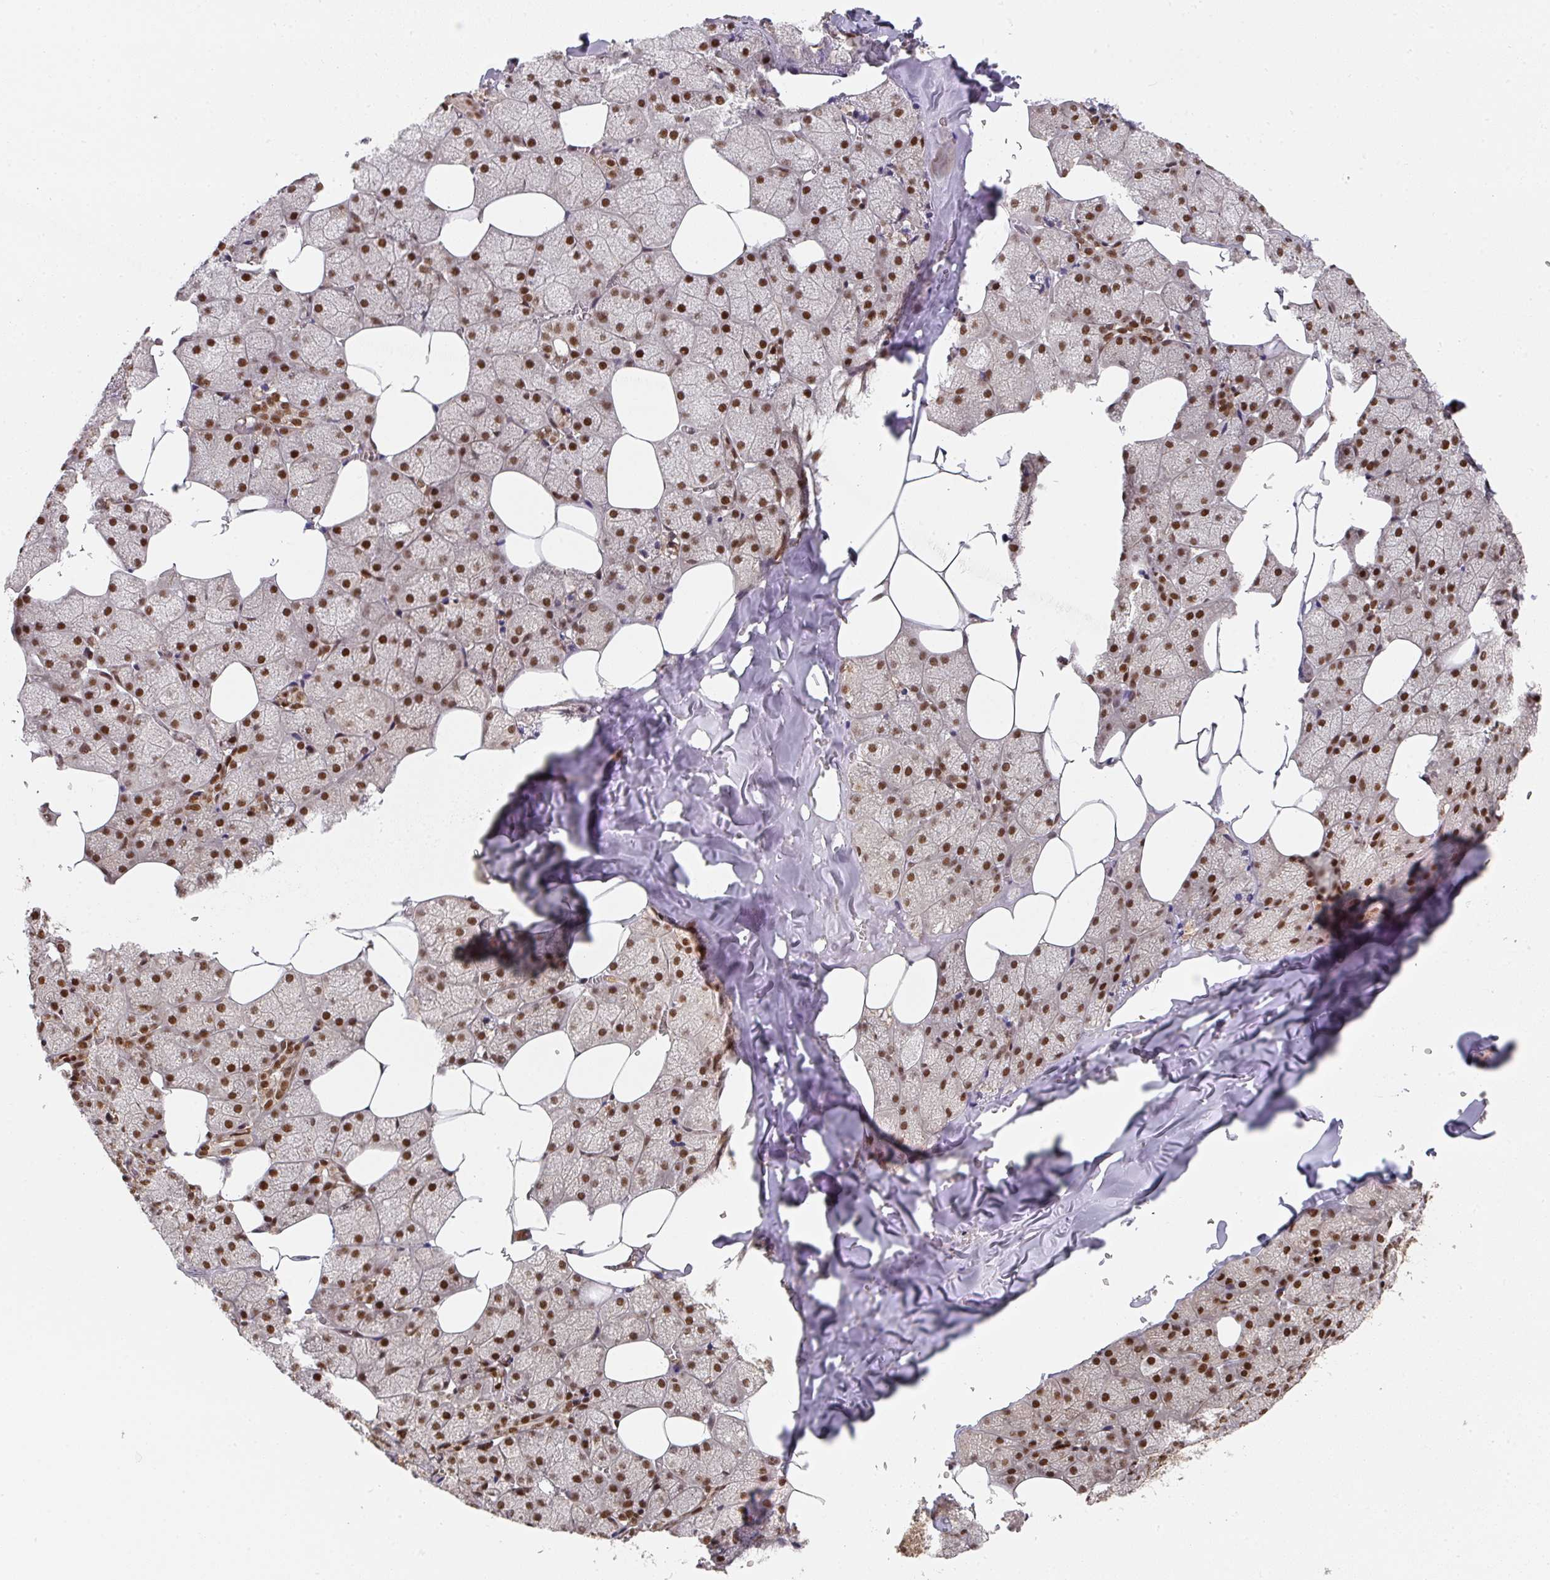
{"staining": {"intensity": "strong", "quantity": ">75%", "location": "nuclear"}, "tissue": "salivary gland", "cell_type": "Glandular cells", "image_type": "normal", "snomed": [{"axis": "morphology", "description": "Normal tissue, NOS"}, {"axis": "topography", "description": "Salivary gland"}, {"axis": "topography", "description": "Peripheral nerve tissue"}], "caption": "Unremarkable salivary gland shows strong nuclear staining in about >75% of glandular cells, visualized by immunohistochemistry. (DAB (3,3'-diaminobenzidine) IHC with brightfield microscopy, high magnification).", "gene": "DIDO1", "patient": {"sex": "male", "age": 38}}